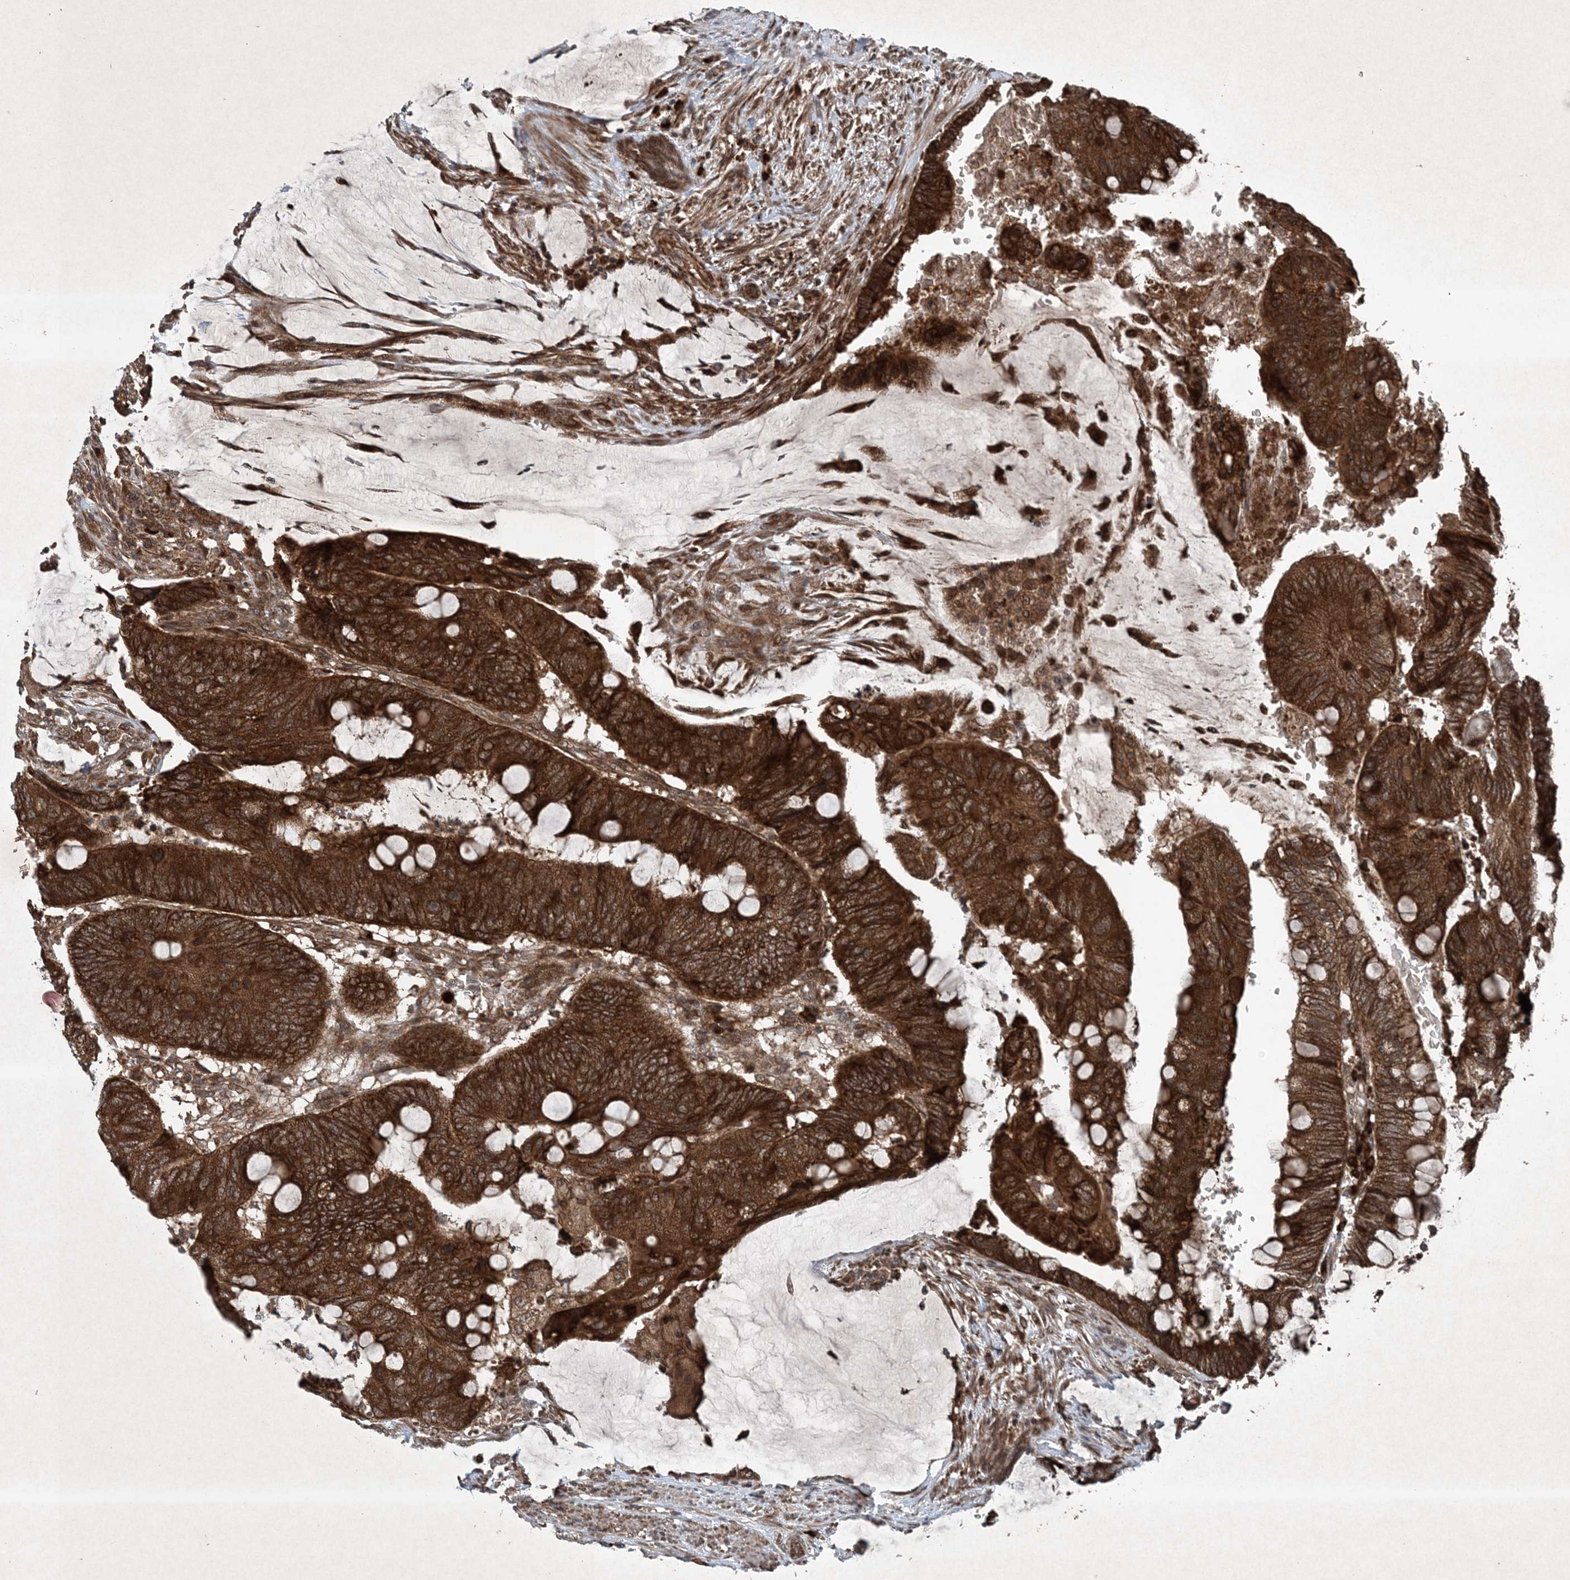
{"staining": {"intensity": "strong", "quantity": ">75%", "location": "cytoplasmic/membranous"}, "tissue": "colorectal cancer", "cell_type": "Tumor cells", "image_type": "cancer", "snomed": [{"axis": "morphology", "description": "Normal tissue, NOS"}, {"axis": "morphology", "description": "Adenocarcinoma, NOS"}, {"axis": "topography", "description": "Rectum"}, {"axis": "topography", "description": "Peripheral nerve tissue"}], "caption": "High-power microscopy captured an immunohistochemistry micrograph of colorectal cancer, revealing strong cytoplasmic/membranous positivity in about >75% of tumor cells. The staining was performed using DAB, with brown indicating positive protein expression. Nuclei are stained blue with hematoxylin.", "gene": "GNG5", "patient": {"sex": "male", "age": 92}}